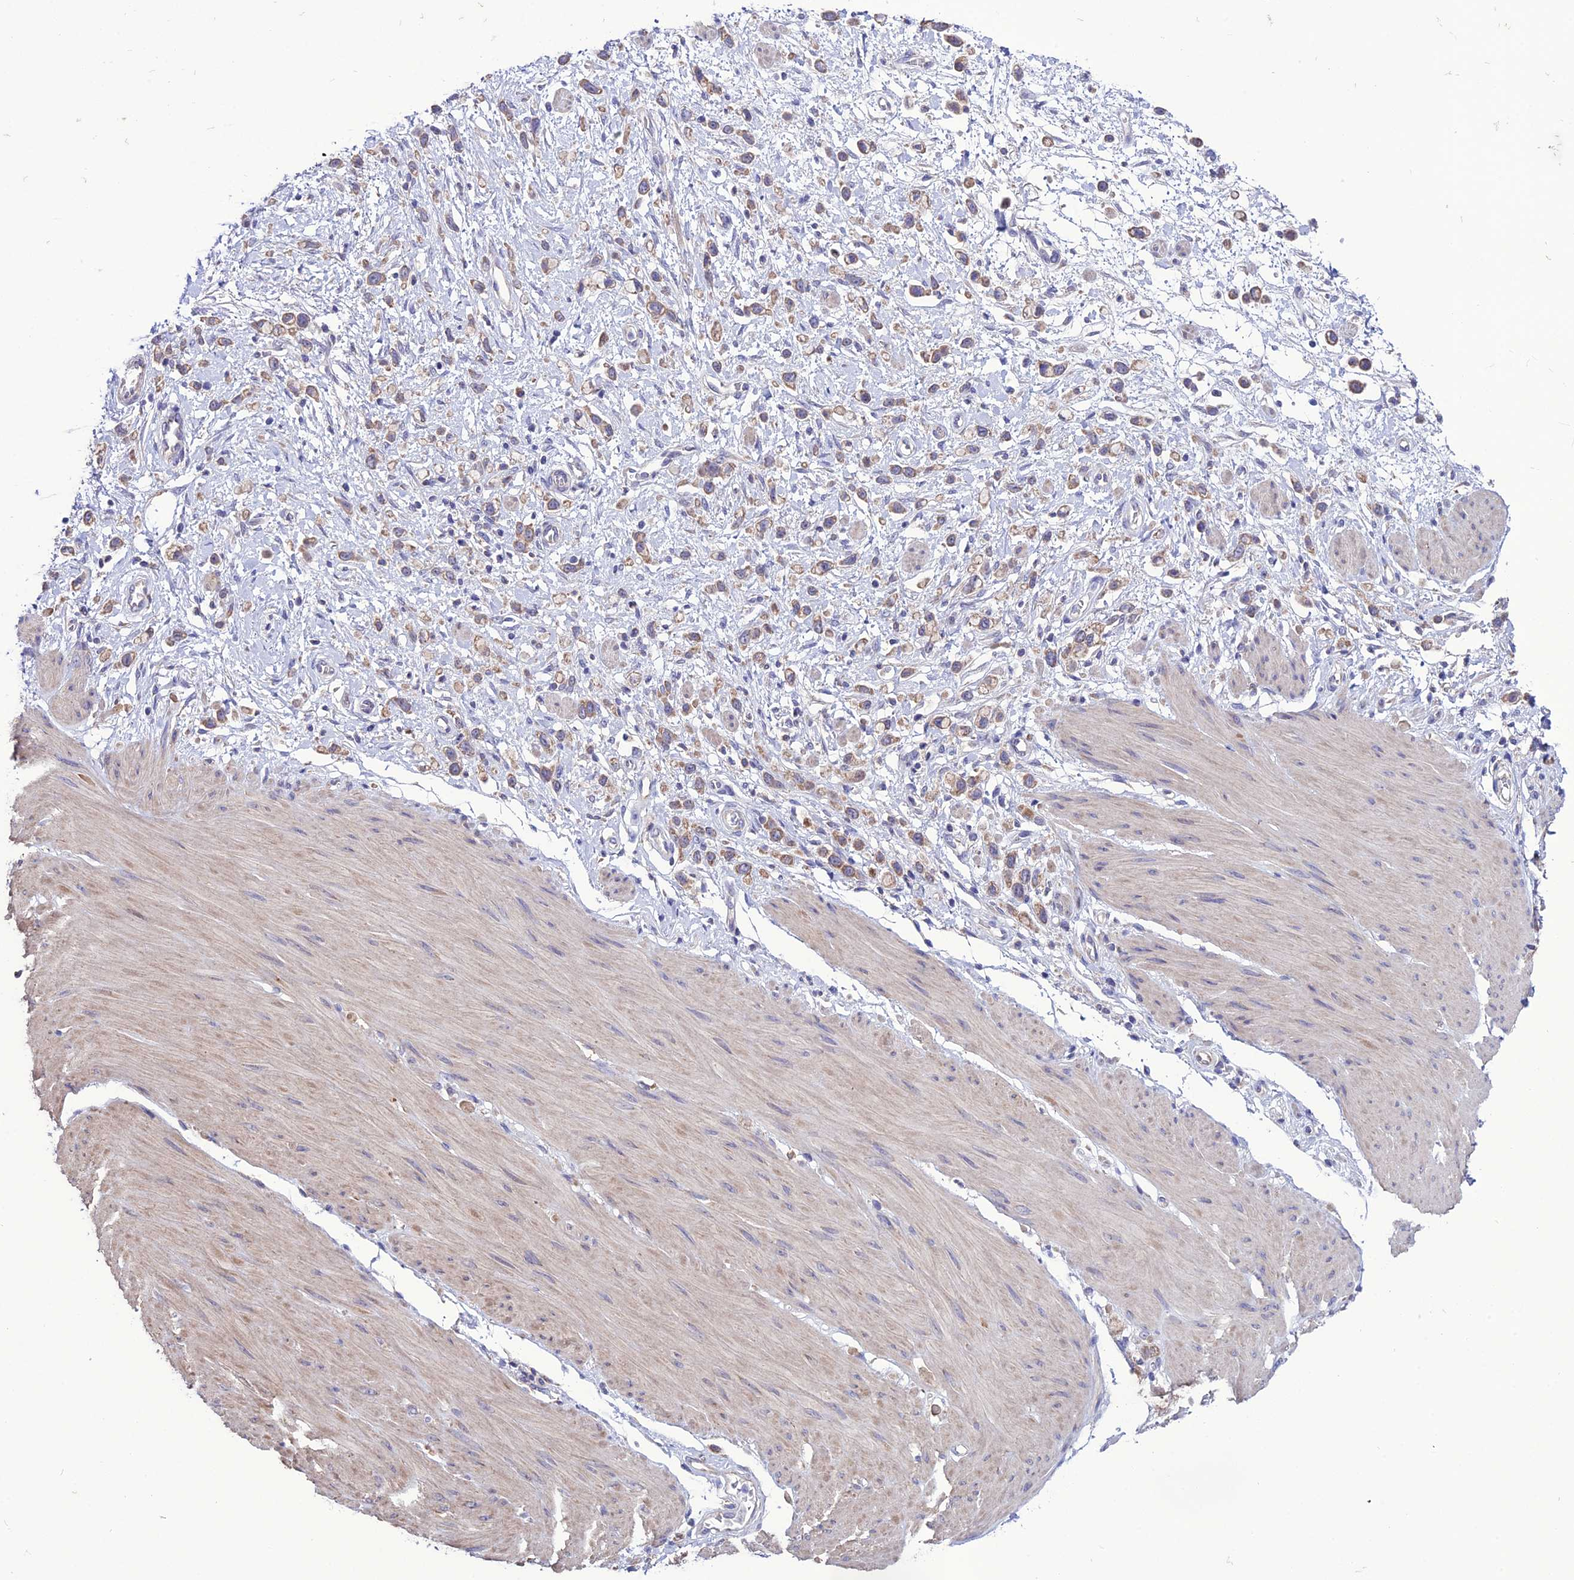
{"staining": {"intensity": "moderate", "quantity": ">75%", "location": "cytoplasmic/membranous"}, "tissue": "stomach cancer", "cell_type": "Tumor cells", "image_type": "cancer", "snomed": [{"axis": "morphology", "description": "Adenocarcinoma, NOS"}, {"axis": "topography", "description": "Stomach"}], "caption": "Protein positivity by immunohistochemistry (IHC) displays moderate cytoplasmic/membranous expression in approximately >75% of tumor cells in stomach cancer.", "gene": "HOGA1", "patient": {"sex": "female", "age": 65}}